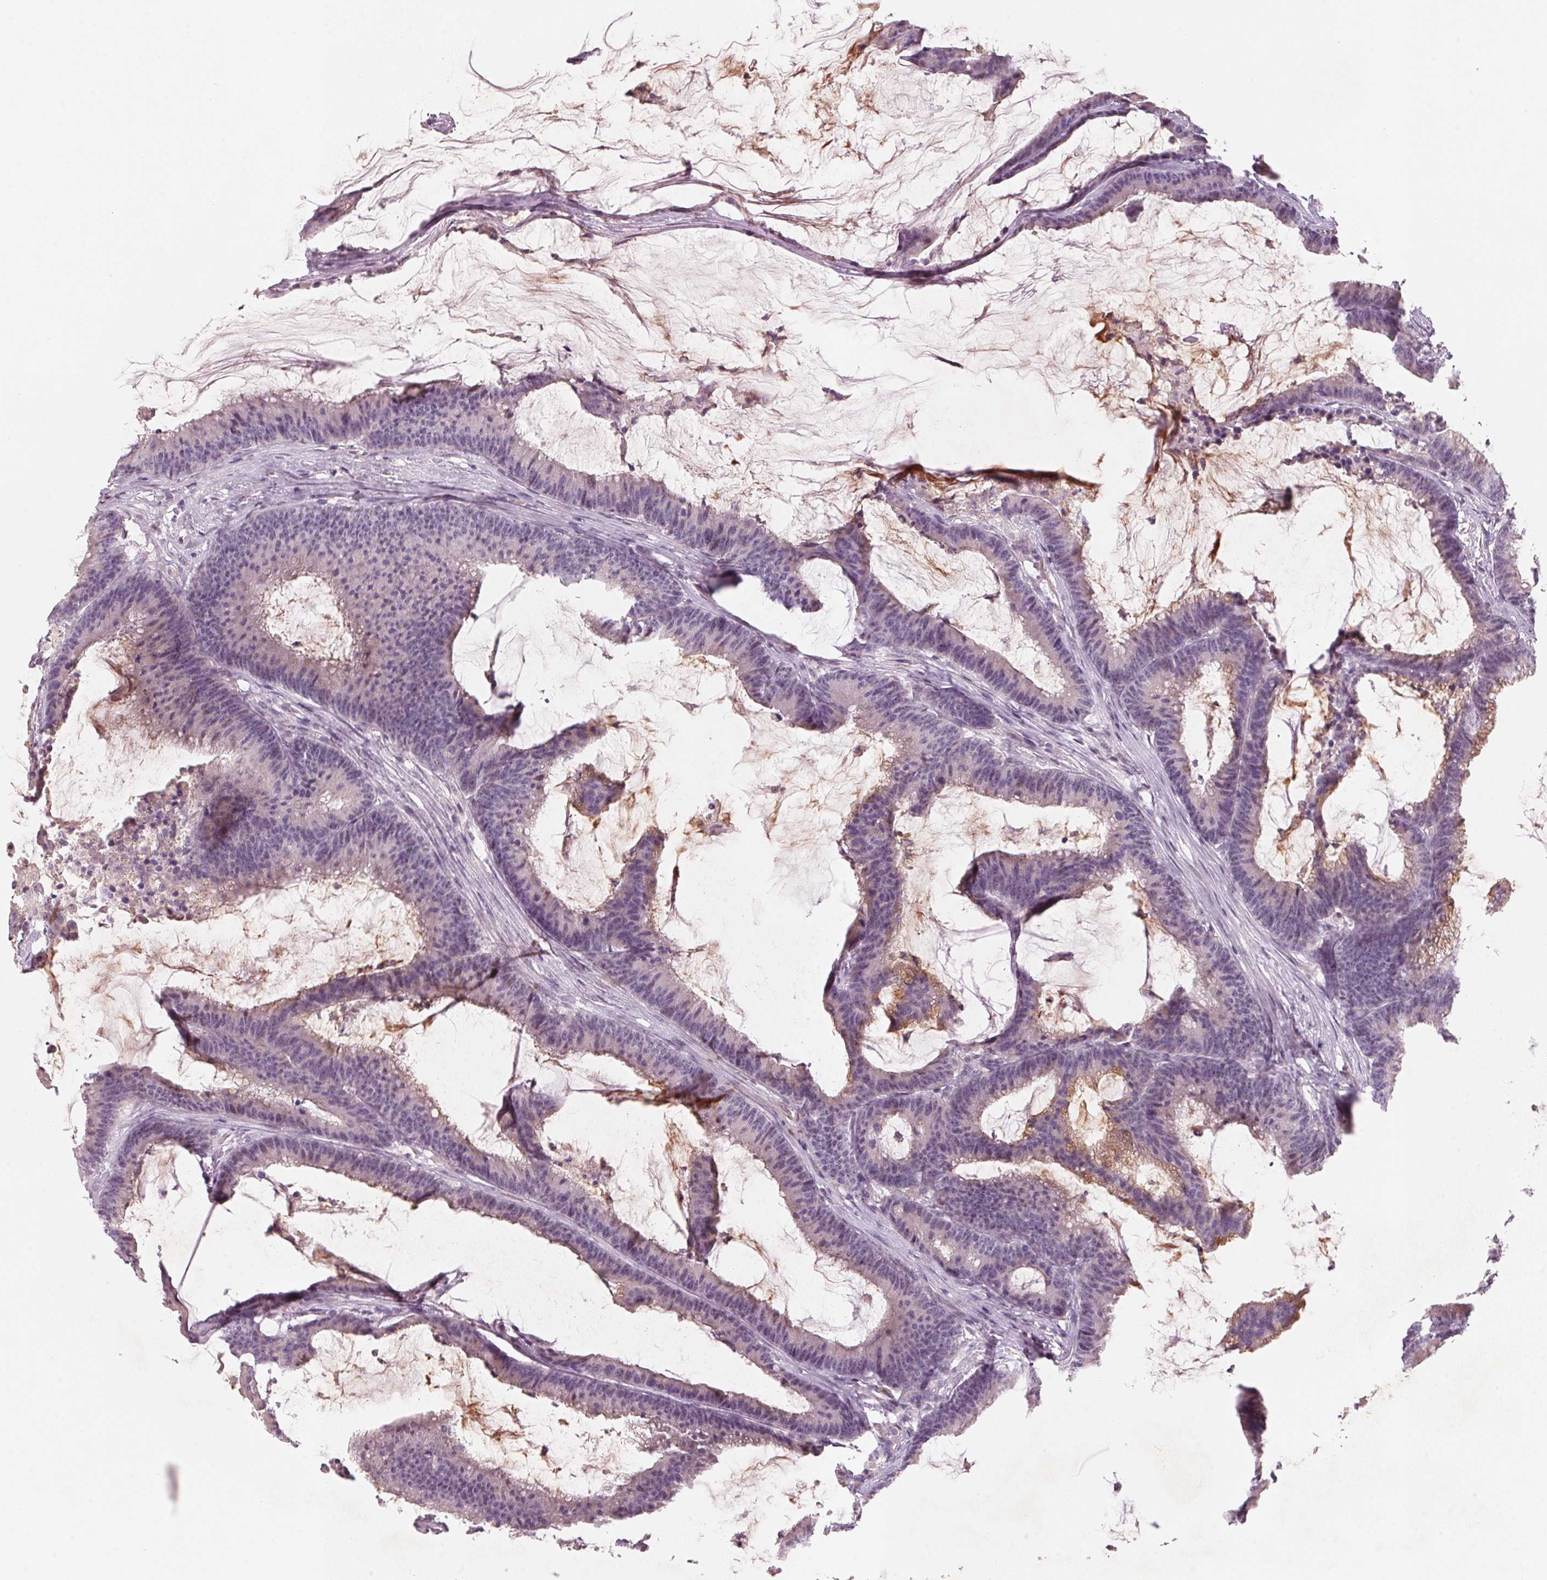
{"staining": {"intensity": "negative", "quantity": "none", "location": "none"}, "tissue": "colorectal cancer", "cell_type": "Tumor cells", "image_type": "cancer", "snomed": [{"axis": "morphology", "description": "Adenocarcinoma, NOS"}, {"axis": "topography", "description": "Colon"}], "caption": "An image of human colorectal cancer is negative for staining in tumor cells.", "gene": "ADAM20", "patient": {"sex": "female", "age": 78}}